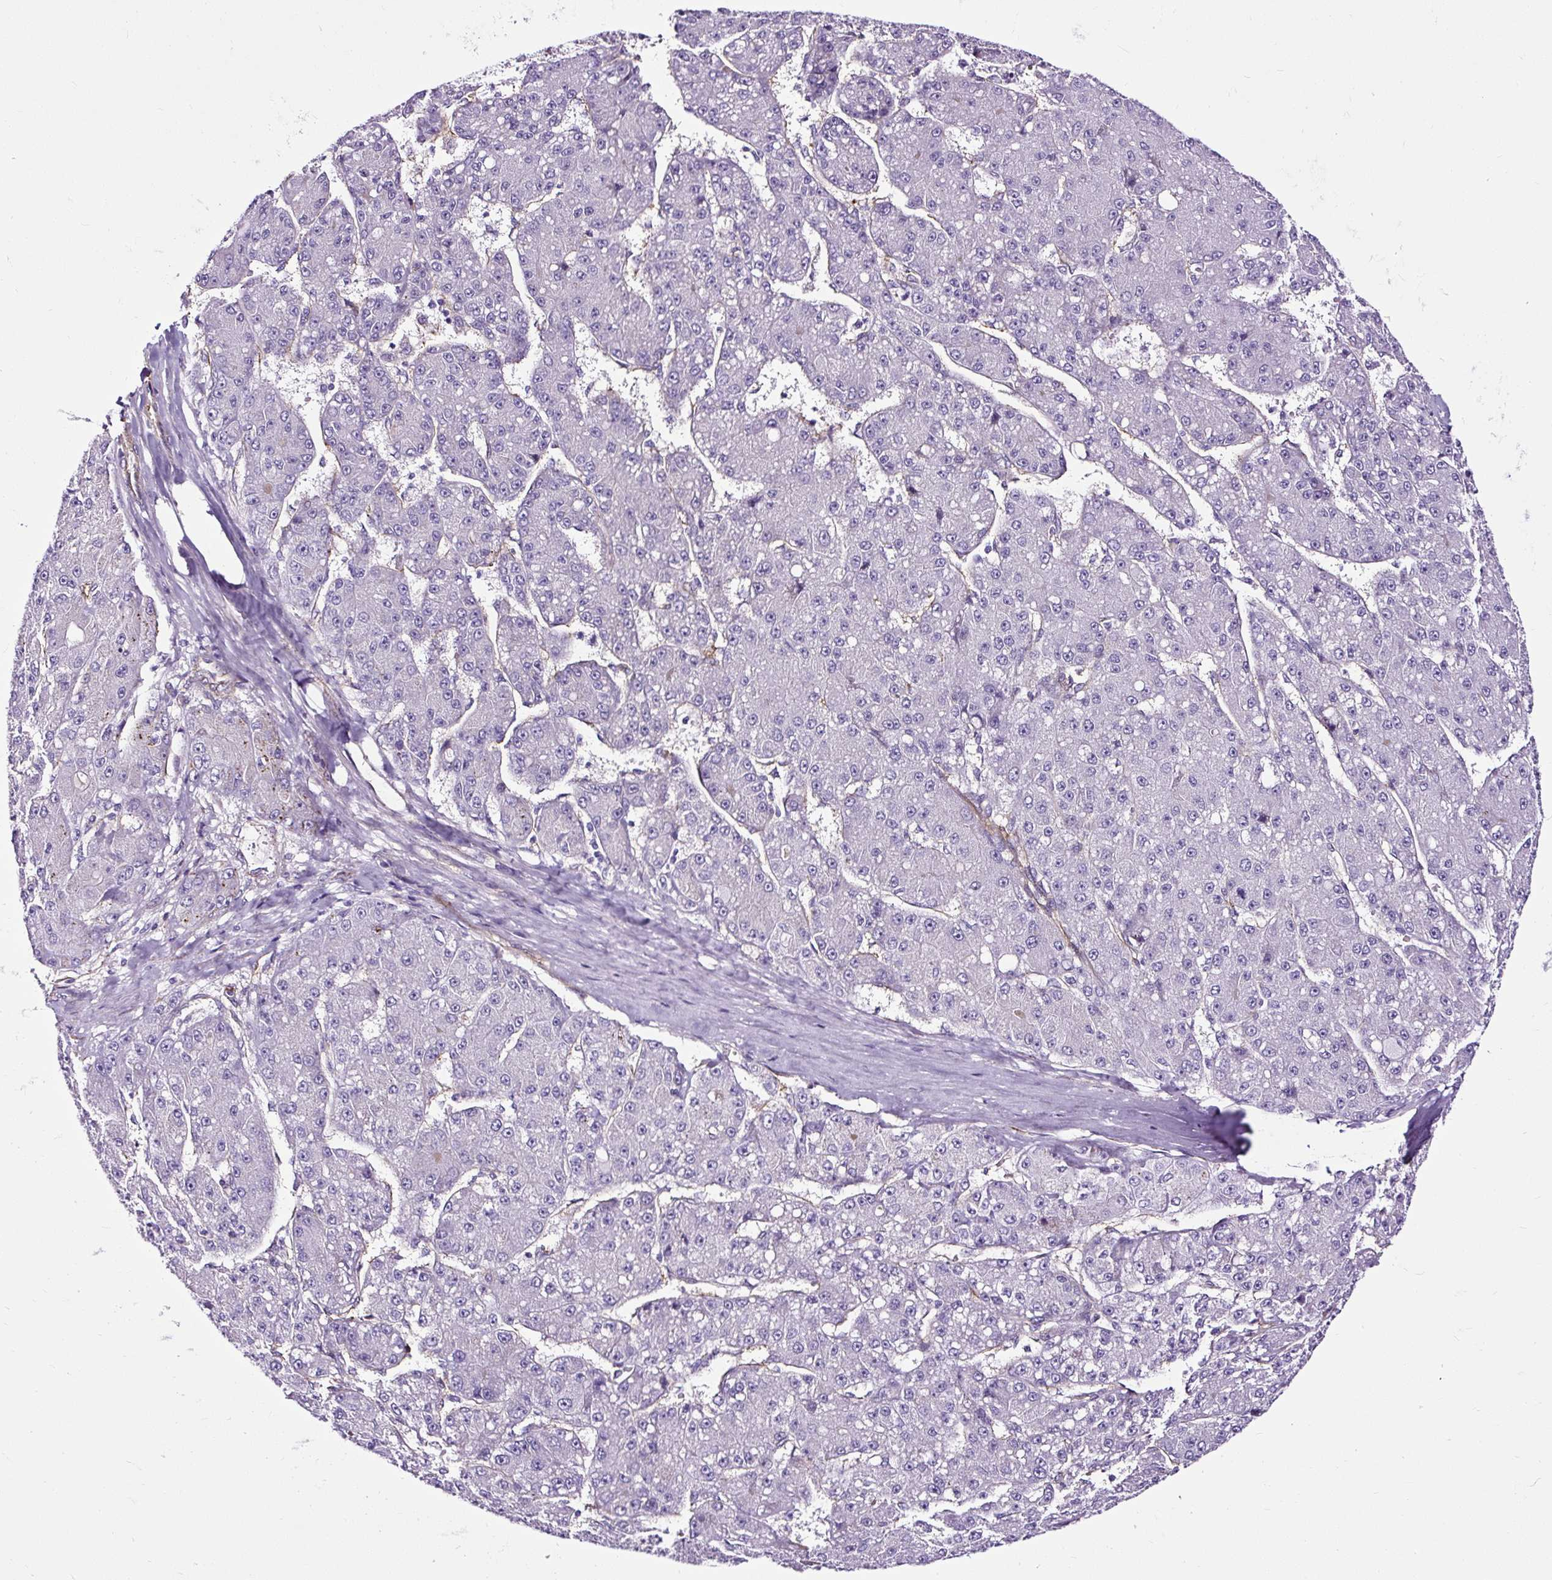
{"staining": {"intensity": "negative", "quantity": "none", "location": "none"}, "tissue": "liver cancer", "cell_type": "Tumor cells", "image_type": "cancer", "snomed": [{"axis": "morphology", "description": "Carcinoma, Hepatocellular, NOS"}, {"axis": "topography", "description": "Liver"}], "caption": "A photomicrograph of human liver cancer is negative for staining in tumor cells. Nuclei are stained in blue.", "gene": "SLC7A8", "patient": {"sex": "male", "age": 67}}